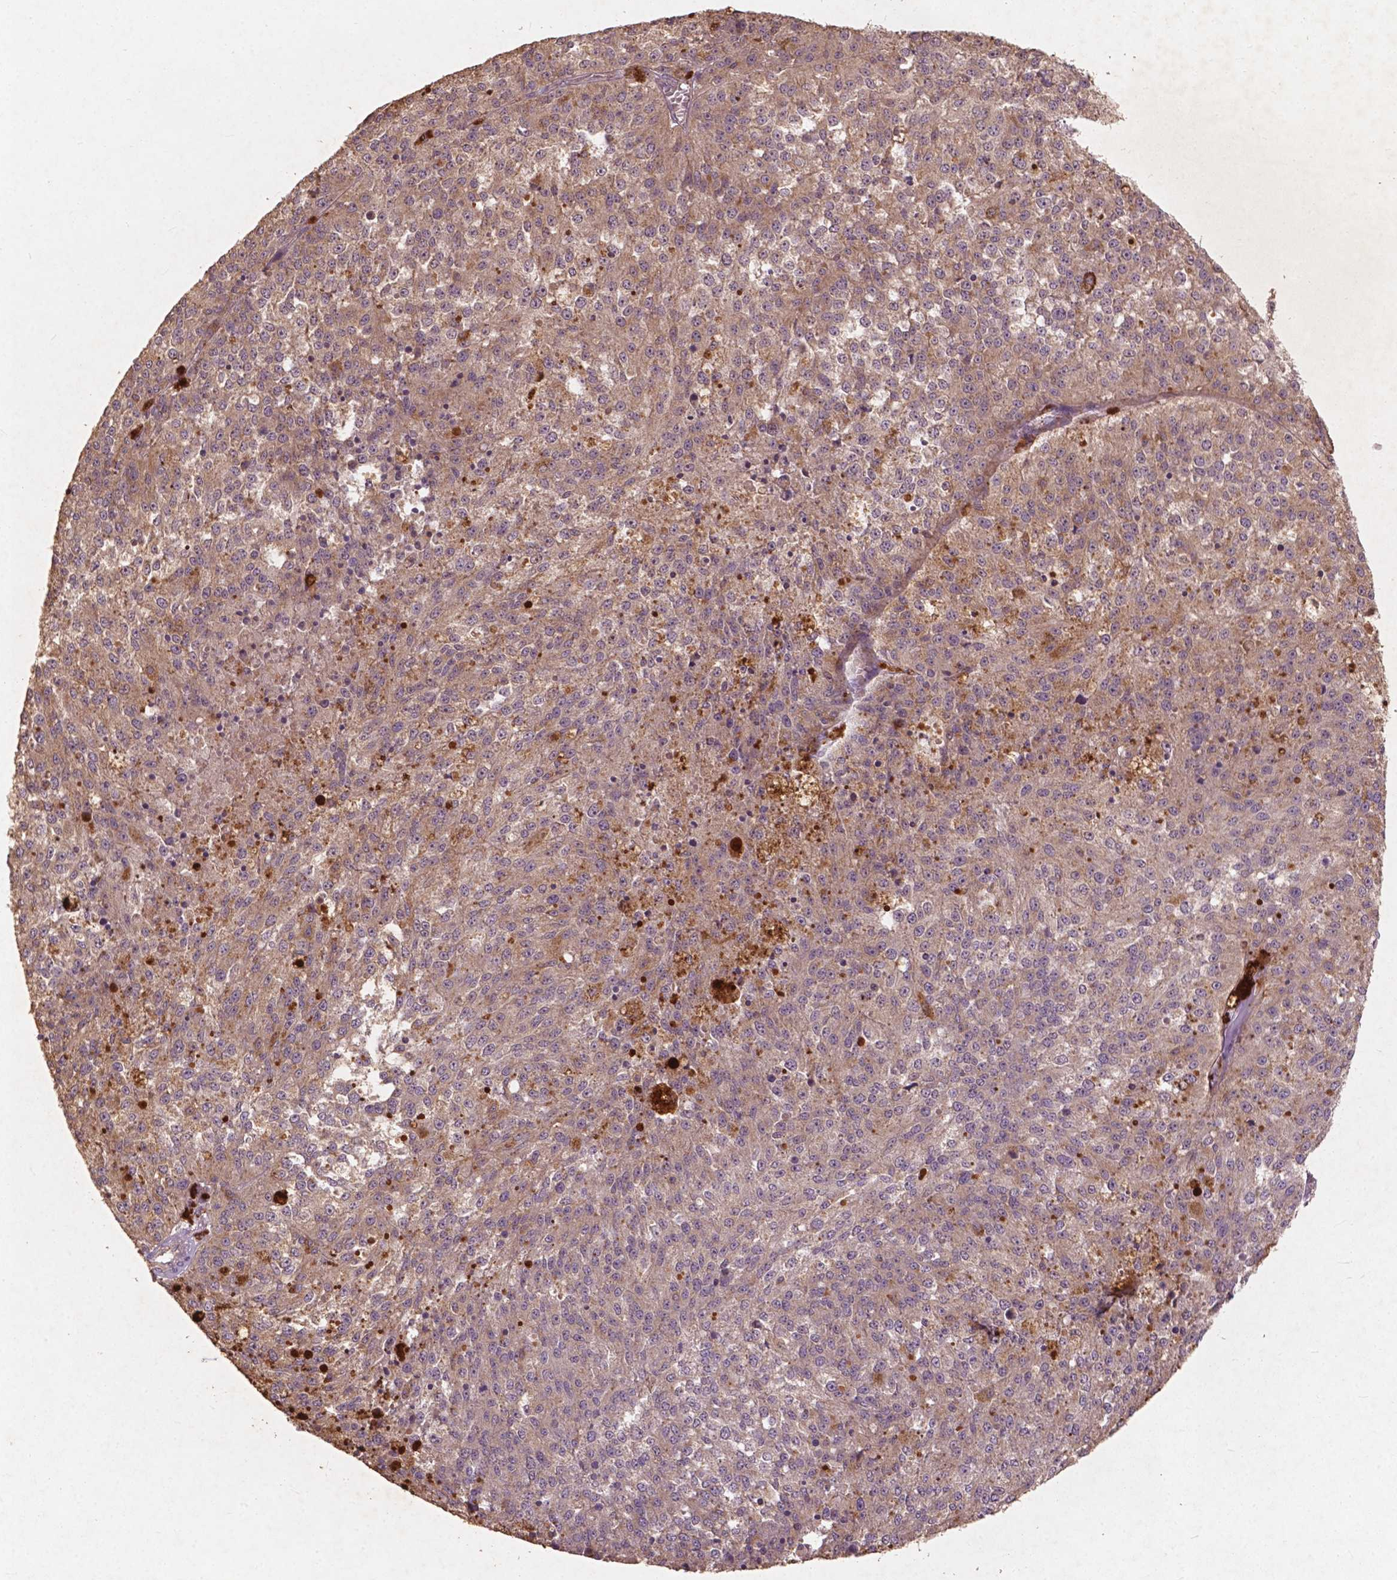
{"staining": {"intensity": "moderate", "quantity": ">75%", "location": "cytoplasmic/membranous"}, "tissue": "melanoma", "cell_type": "Tumor cells", "image_type": "cancer", "snomed": [{"axis": "morphology", "description": "Malignant melanoma, Metastatic site"}, {"axis": "topography", "description": "Lymph node"}], "caption": "IHC (DAB (3,3'-diaminobenzidine)) staining of human melanoma reveals moderate cytoplasmic/membranous protein positivity in approximately >75% of tumor cells. The protein of interest is stained brown, and the nuclei are stained in blue (DAB IHC with brightfield microscopy, high magnification).", "gene": "ST6GALNAC5", "patient": {"sex": "female", "age": 64}}